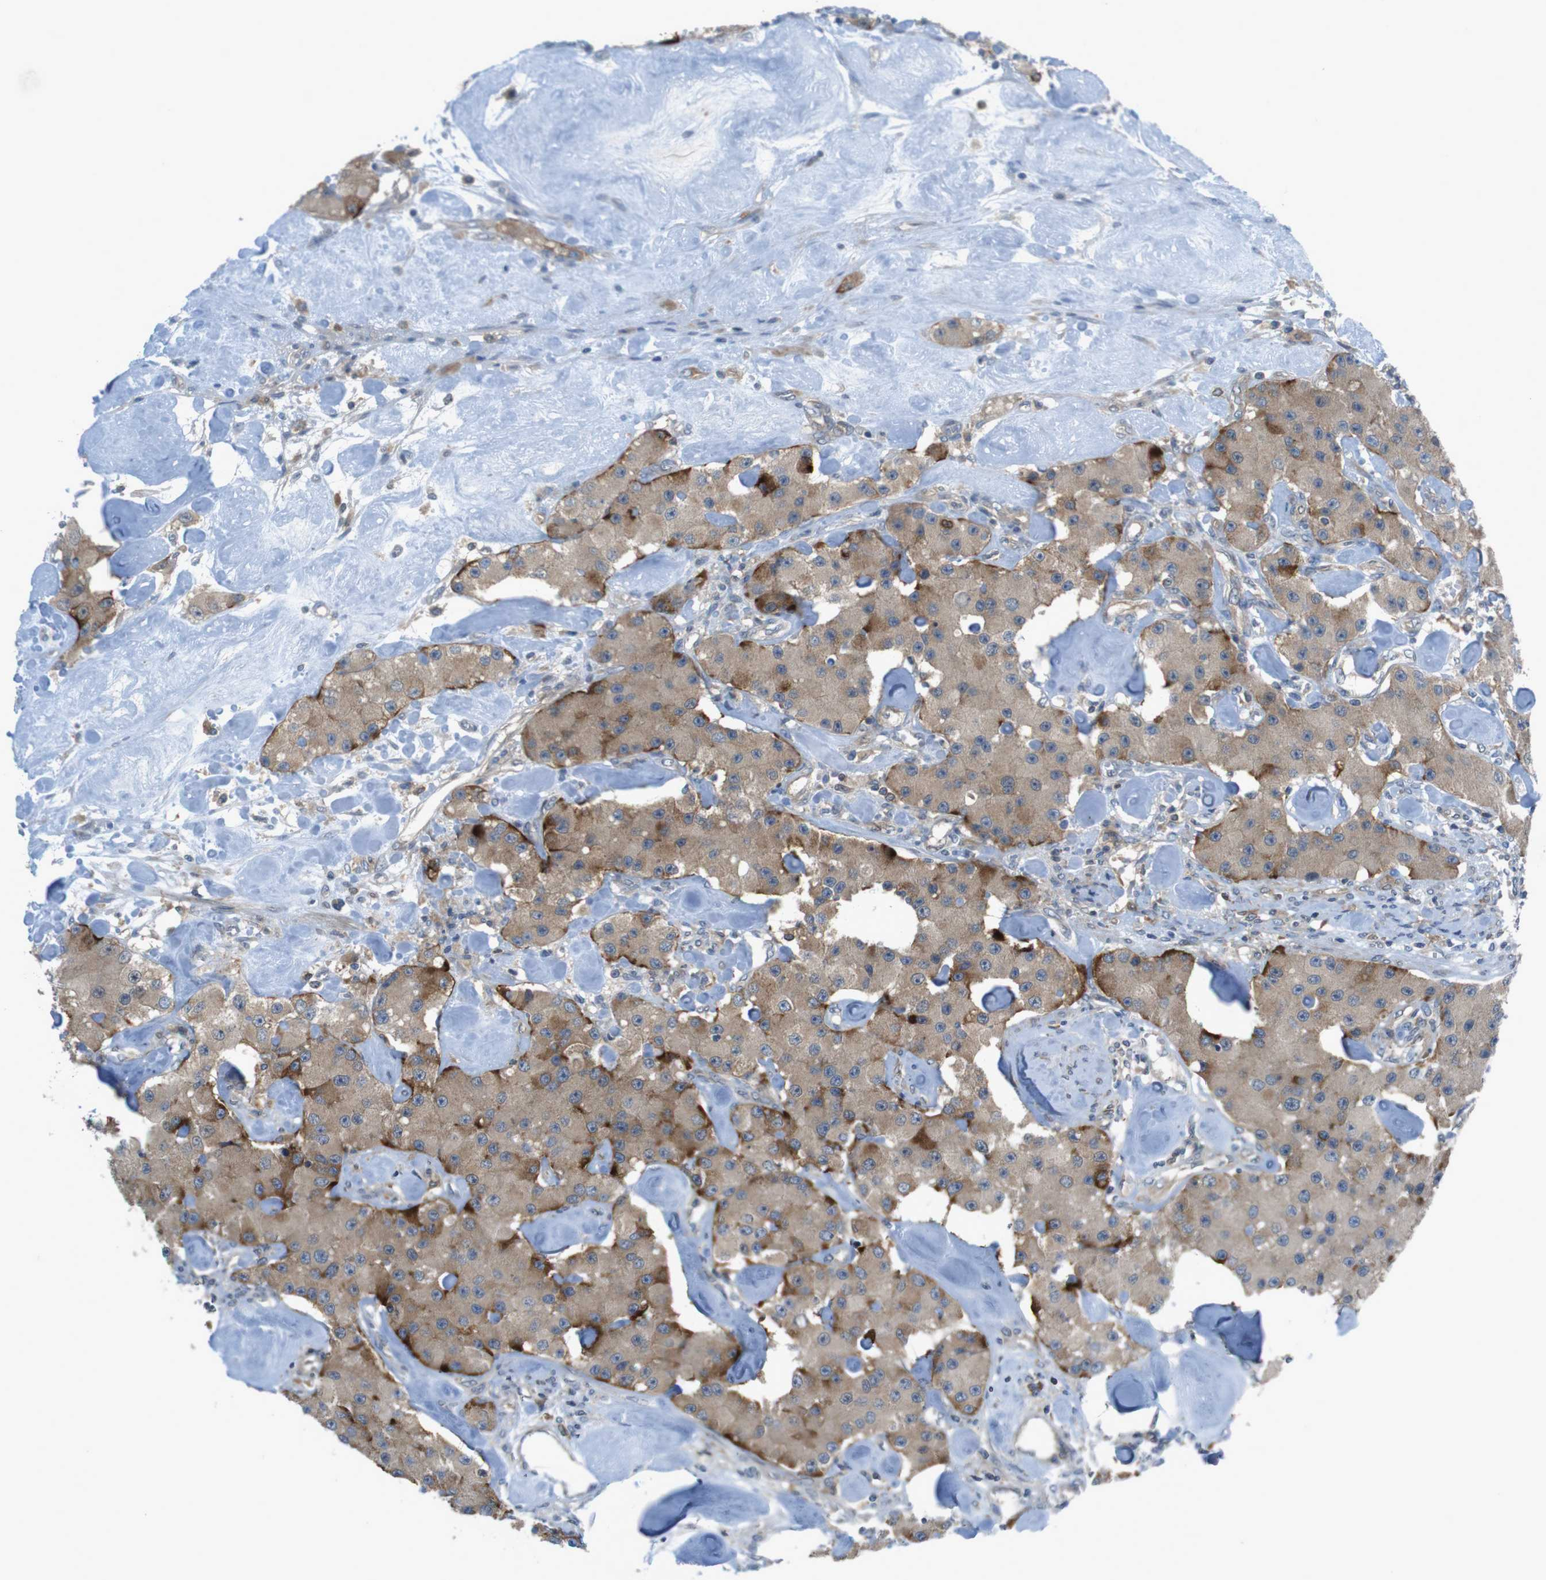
{"staining": {"intensity": "moderate", "quantity": ">75%", "location": "cytoplasmic/membranous"}, "tissue": "carcinoid", "cell_type": "Tumor cells", "image_type": "cancer", "snomed": [{"axis": "morphology", "description": "Carcinoid, malignant, NOS"}, {"axis": "topography", "description": "Pancreas"}], "caption": "Immunohistochemistry (IHC) micrograph of human carcinoid stained for a protein (brown), which exhibits medium levels of moderate cytoplasmic/membranous staining in about >75% of tumor cells.", "gene": "MTHFD1", "patient": {"sex": "male", "age": 41}}